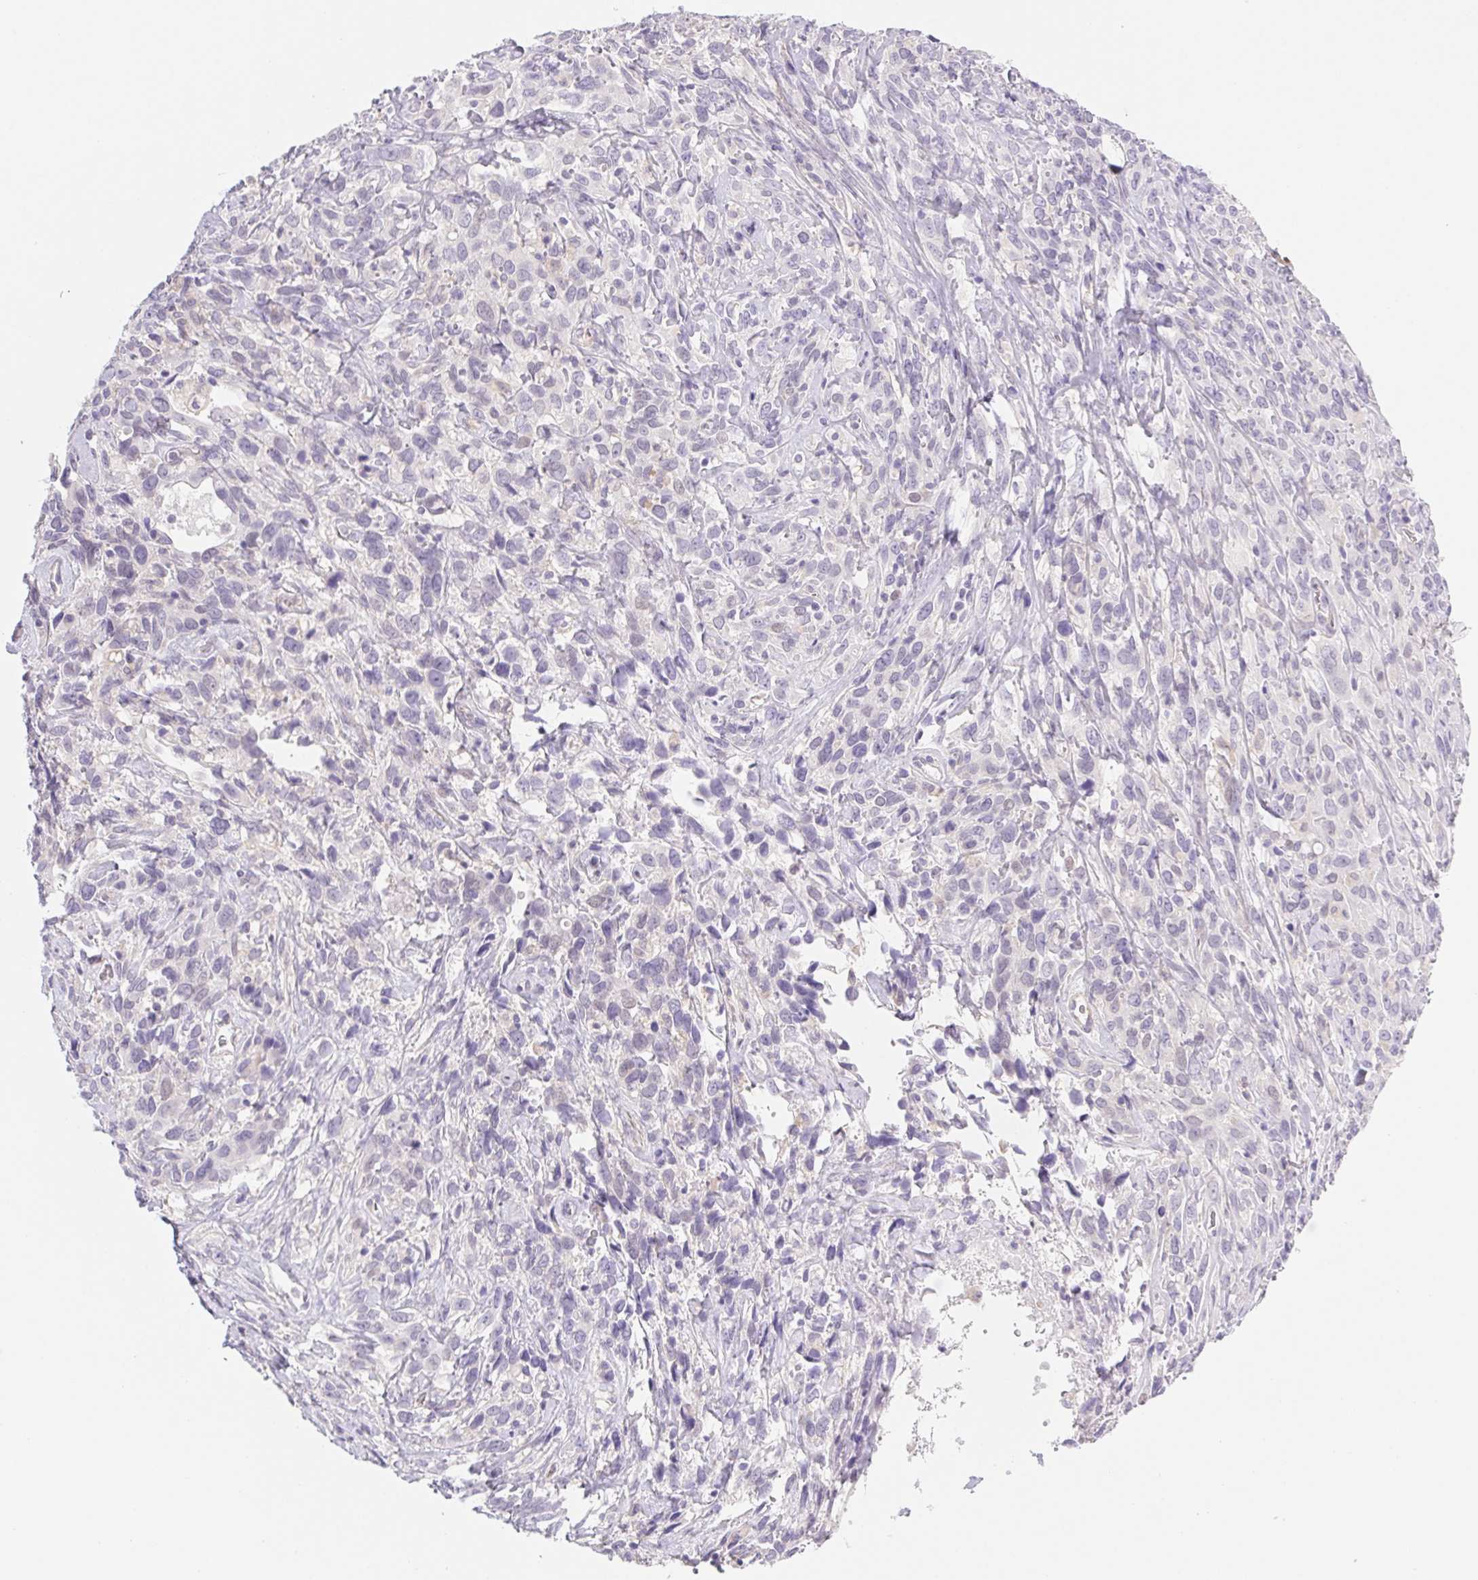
{"staining": {"intensity": "negative", "quantity": "none", "location": "none"}, "tissue": "cervical cancer", "cell_type": "Tumor cells", "image_type": "cancer", "snomed": [{"axis": "morphology", "description": "Normal tissue, NOS"}, {"axis": "morphology", "description": "Squamous cell carcinoma, NOS"}, {"axis": "topography", "description": "Cervix"}], "caption": "Cervical squamous cell carcinoma was stained to show a protein in brown. There is no significant positivity in tumor cells.", "gene": "CTNND2", "patient": {"sex": "female", "age": 51}}